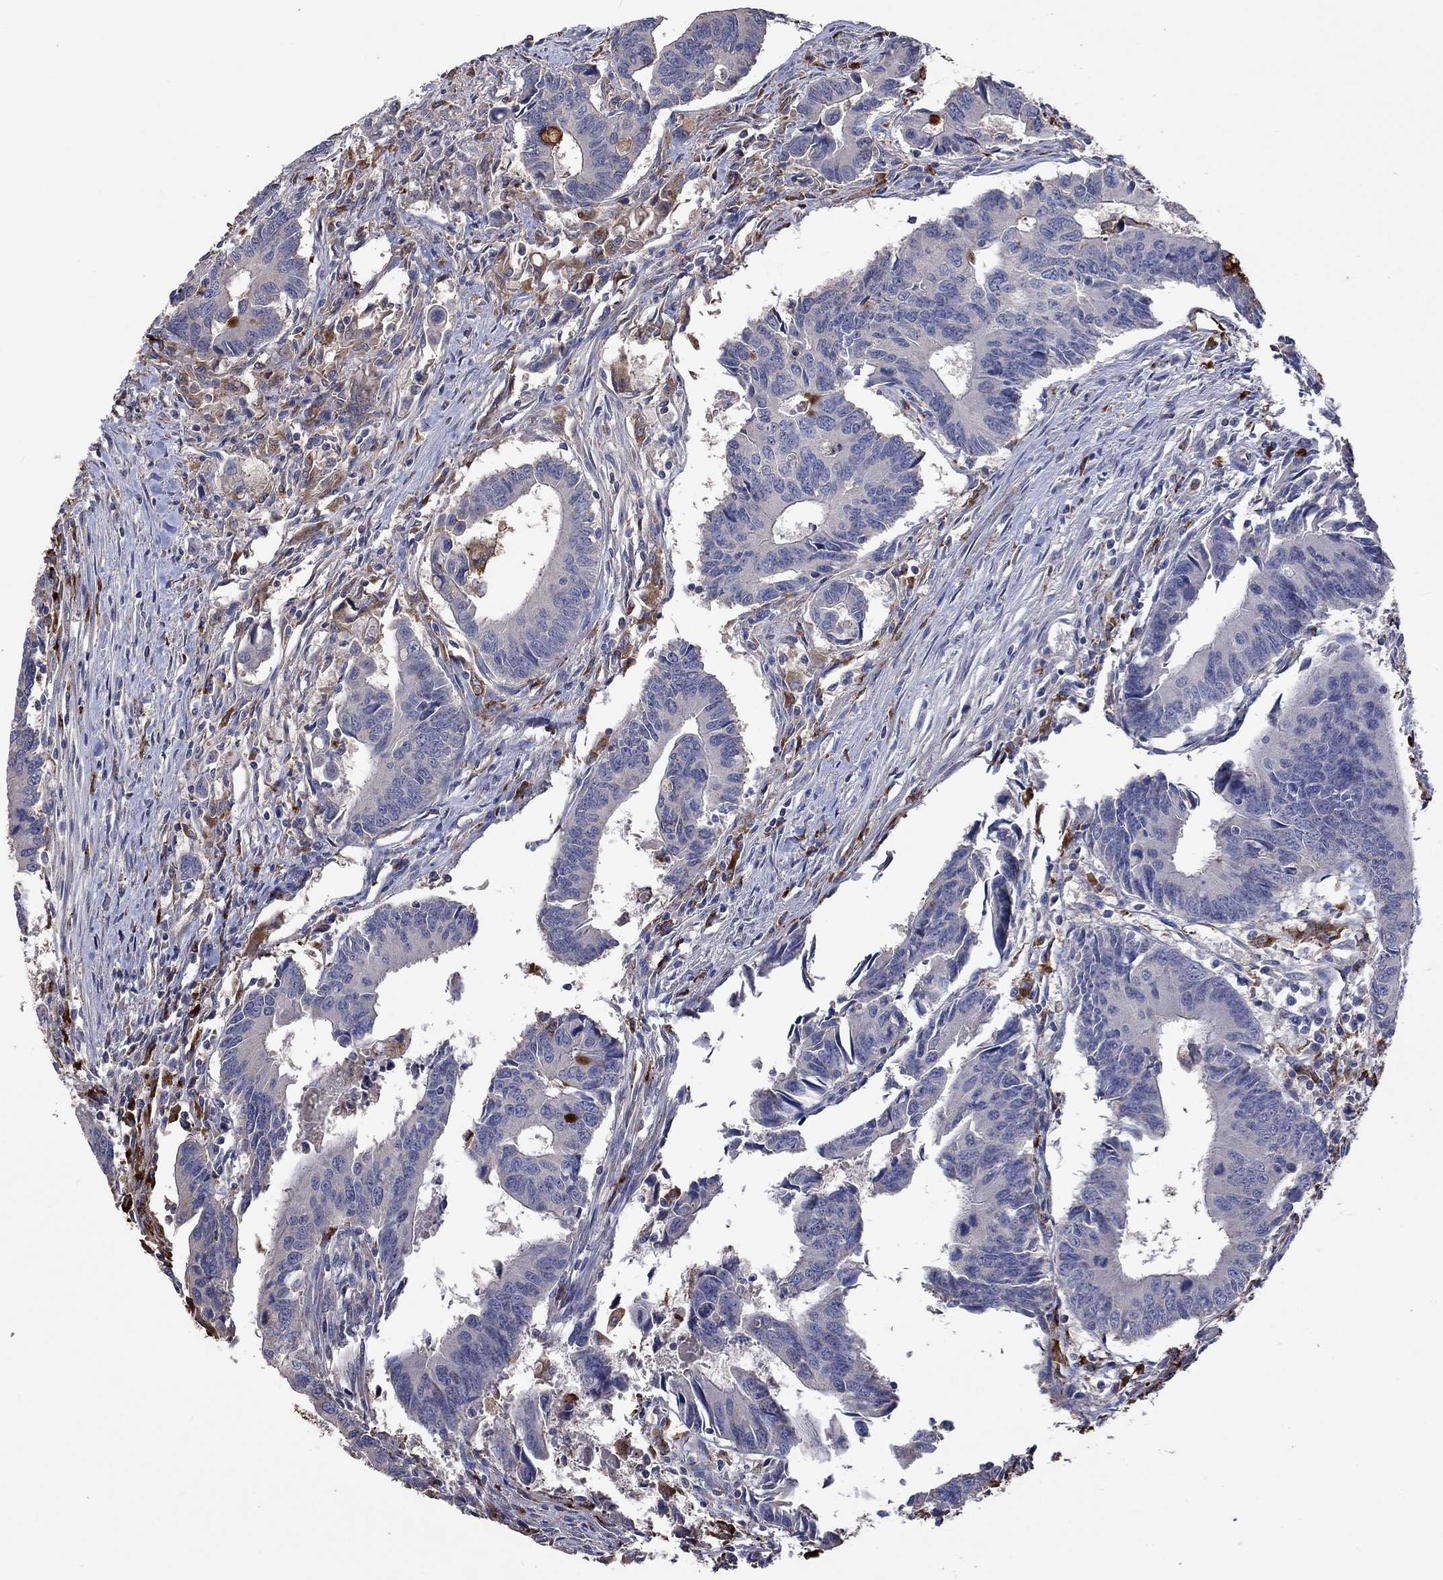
{"staining": {"intensity": "negative", "quantity": "none", "location": "none"}, "tissue": "colorectal cancer", "cell_type": "Tumor cells", "image_type": "cancer", "snomed": [{"axis": "morphology", "description": "Adenocarcinoma, NOS"}, {"axis": "topography", "description": "Rectum"}], "caption": "DAB (3,3'-diaminobenzidine) immunohistochemical staining of adenocarcinoma (colorectal) reveals no significant positivity in tumor cells. (Stains: DAB immunohistochemistry with hematoxylin counter stain, Microscopy: brightfield microscopy at high magnification).", "gene": "CTSB", "patient": {"sex": "male", "age": 67}}